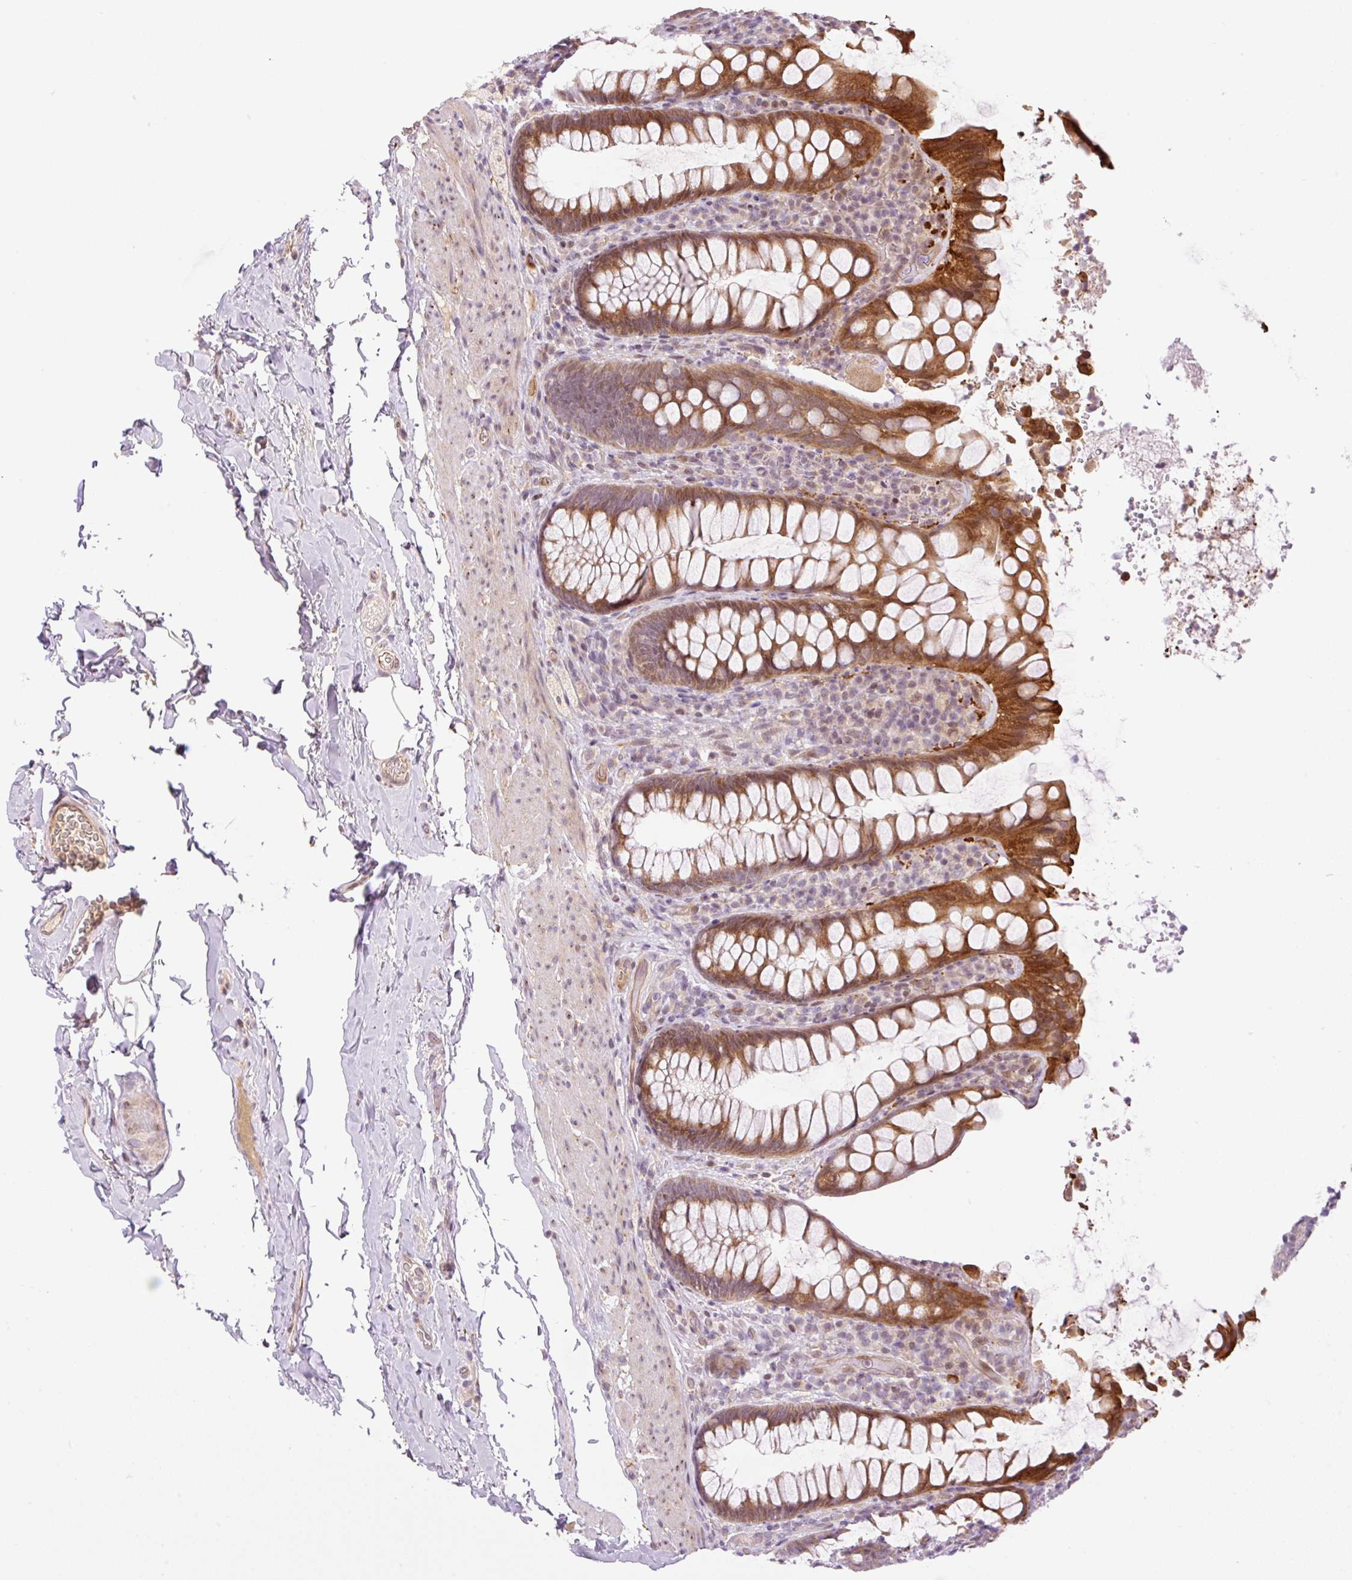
{"staining": {"intensity": "strong", "quantity": ">75%", "location": "cytoplasmic/membranous"}, "tissue": "rectum", "cell_type": "Glandular cells", "image_type": "normal", "snomed": [{"axis": "morphology", "description": "Normal tissue, NOS"}, {"axis": "topography", "description": "Rectum"}], "caption": "A high-resolution photomicrograph shows immunohistochemistry staining of normal rectum, which exhibits strong cytoplasmic/membranous staining in approximately >75% of glandular cells.", "gene": "ZNF394", "patient": {"sex": "female", "age": 69}}